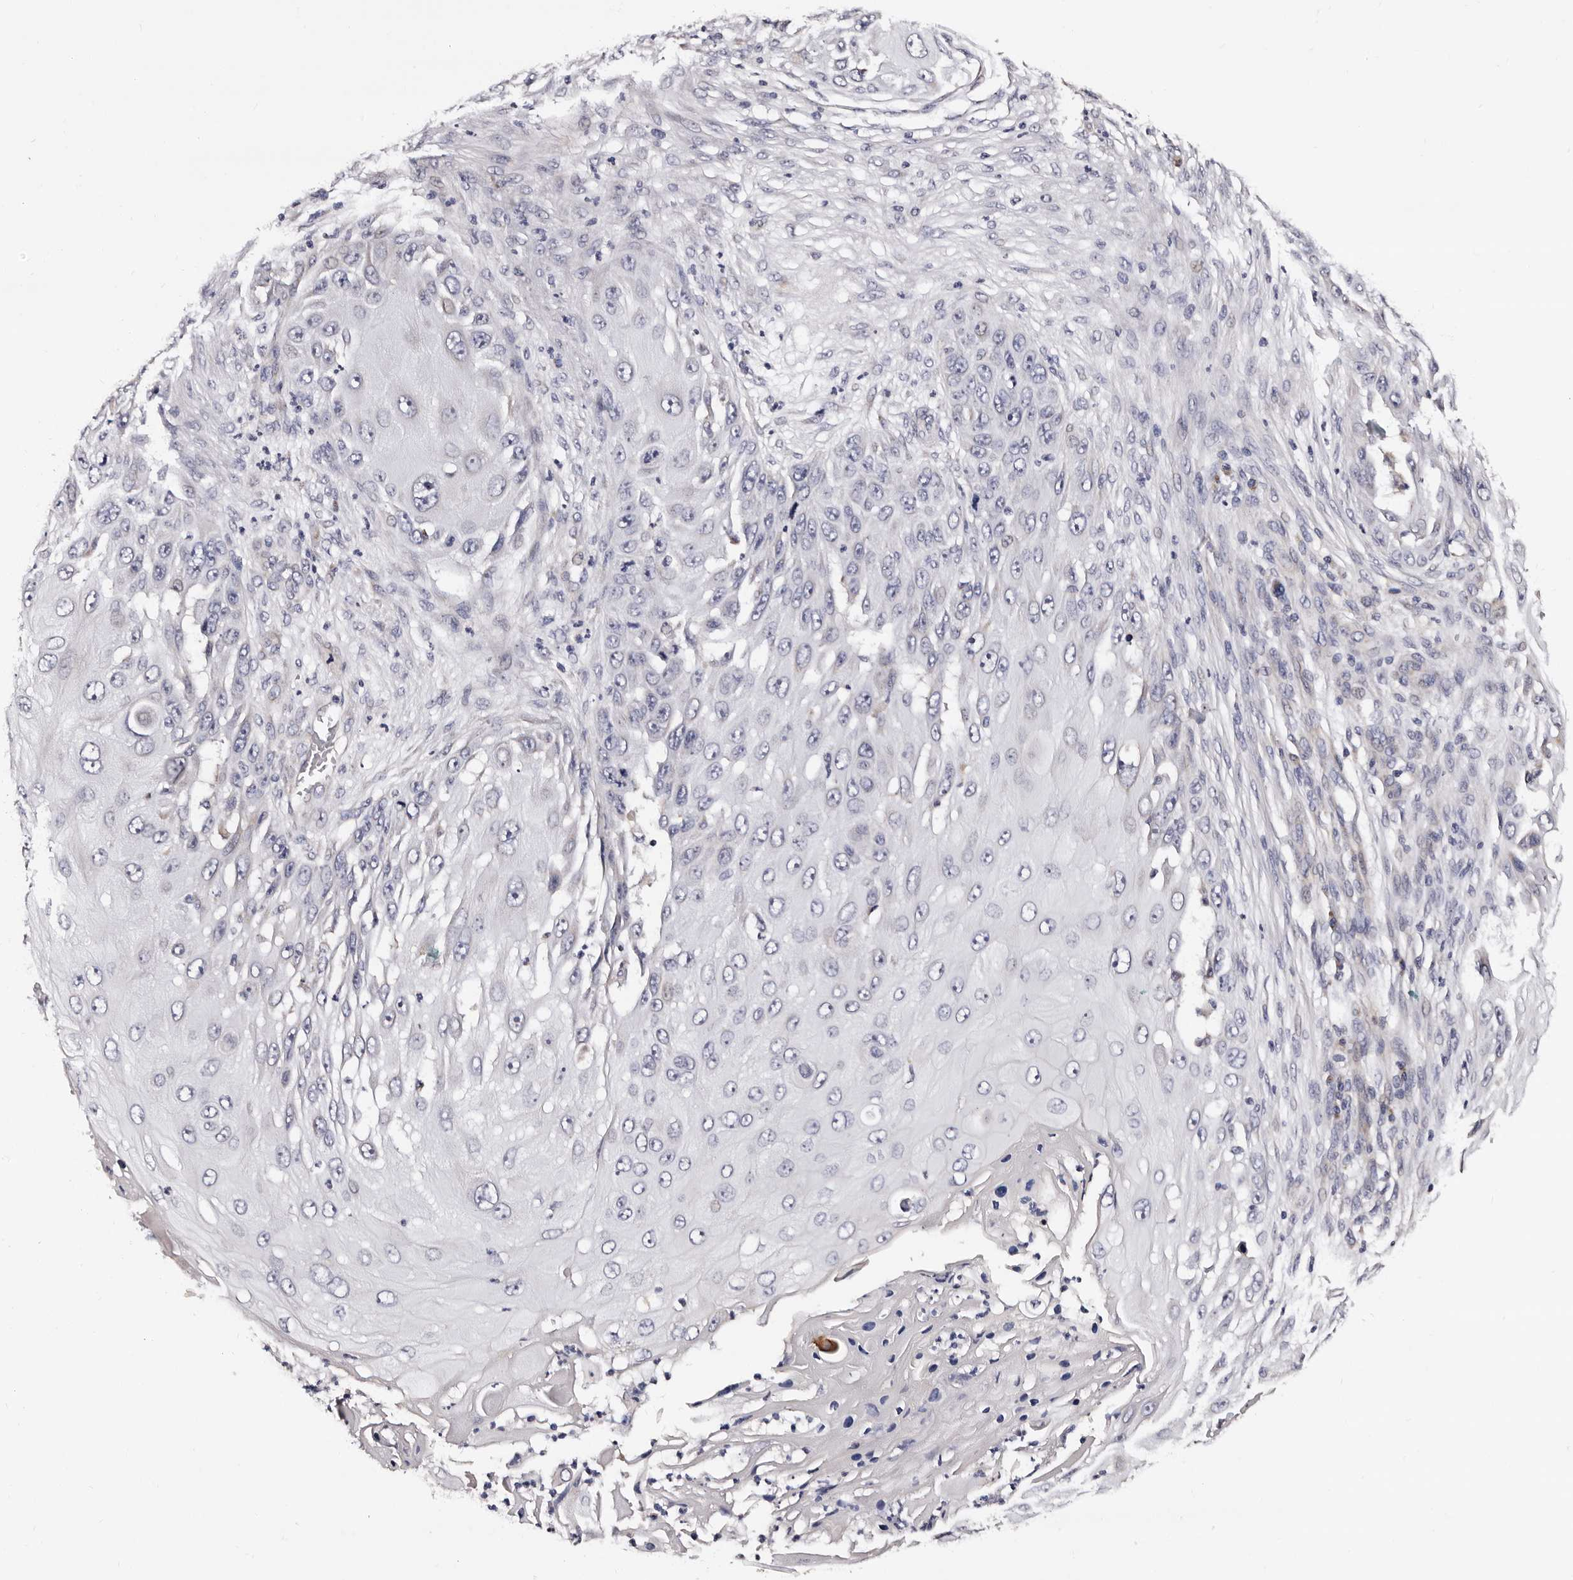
{"staining": {"intensity": "negative", "quantity": "none", "location": "none"}, "tissue": "skin cancer", "cell_type": "Tumor cells", "image_type": "cancer", "snomed": [{"axis": "morphology", "description": "Squamous cell carcinoma, NOS"}, {"axis": "topography", "description": "Skin"}], "caption": "Skin cancer (squamous cell carcinoma) stained for a protein using IHC displays no staining tumor cells.", "gene": "TAF4B", "patient": {"sex": "female", "age": 44}}